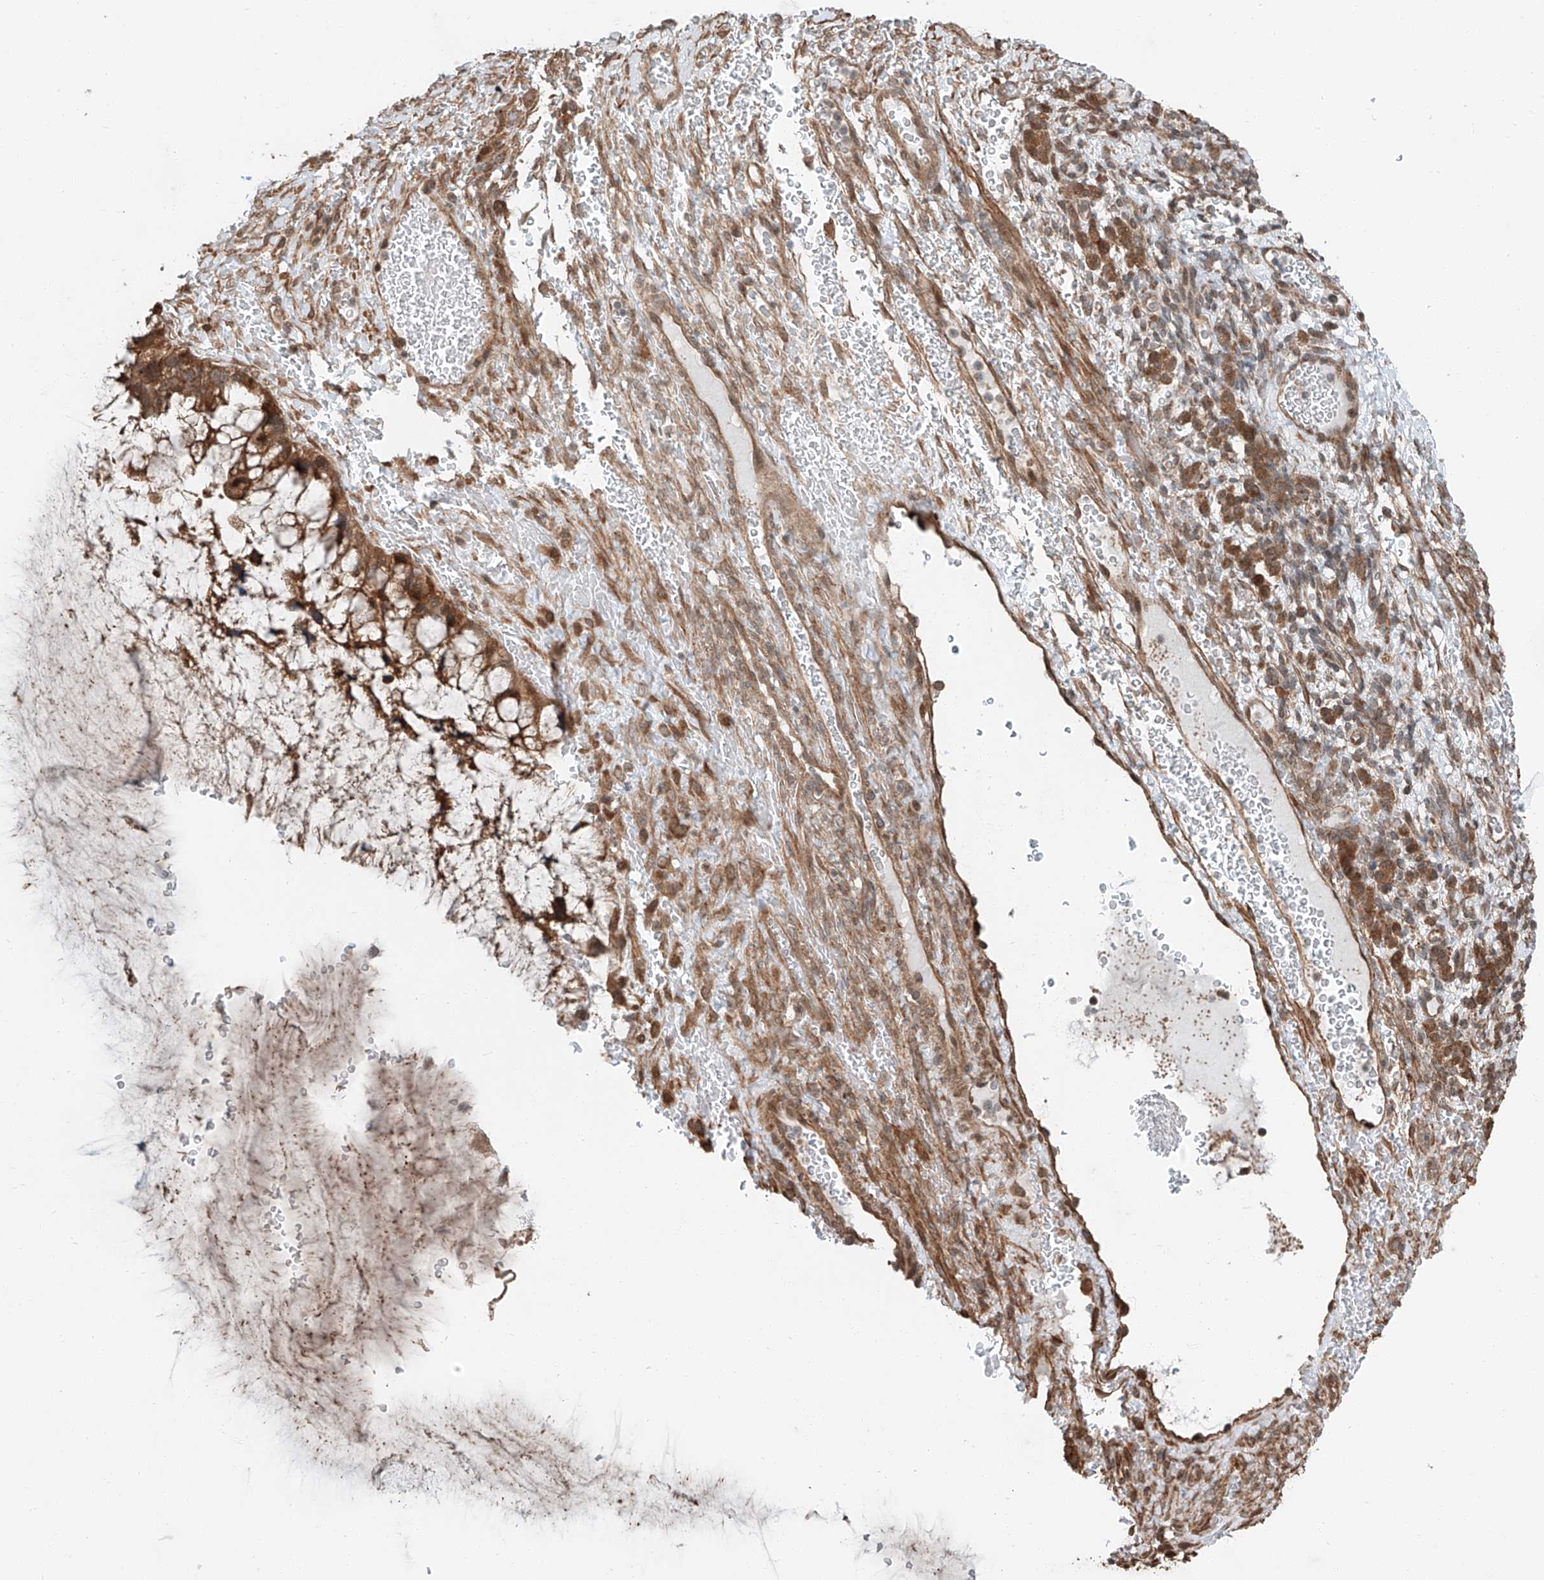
{"staining": {"intensity": "strong", "quantity": ">75%", "location": "cytoplasmic/membranous"}, "tissue": "ovarian cancer", "cell_type": "Tumor cells", "image_type": "cancer", "snomed": [{"axis": "morphology", "description": "Cystadenocarcinoma, mucinous, NOS"}, {"axis": "topography", "description": "Ovary"}], "caption": "Mucinous cystadenocarcinoma (ovarian) stained with DAB (3,3'-diaminobenzidine) immunohistochemistry displays high levels of strong cytoplasmic/membranous positivity in approximately >75% of tumor cells.", "gene": "CEP162", "patient": {"sex": "female", "age": 37}}